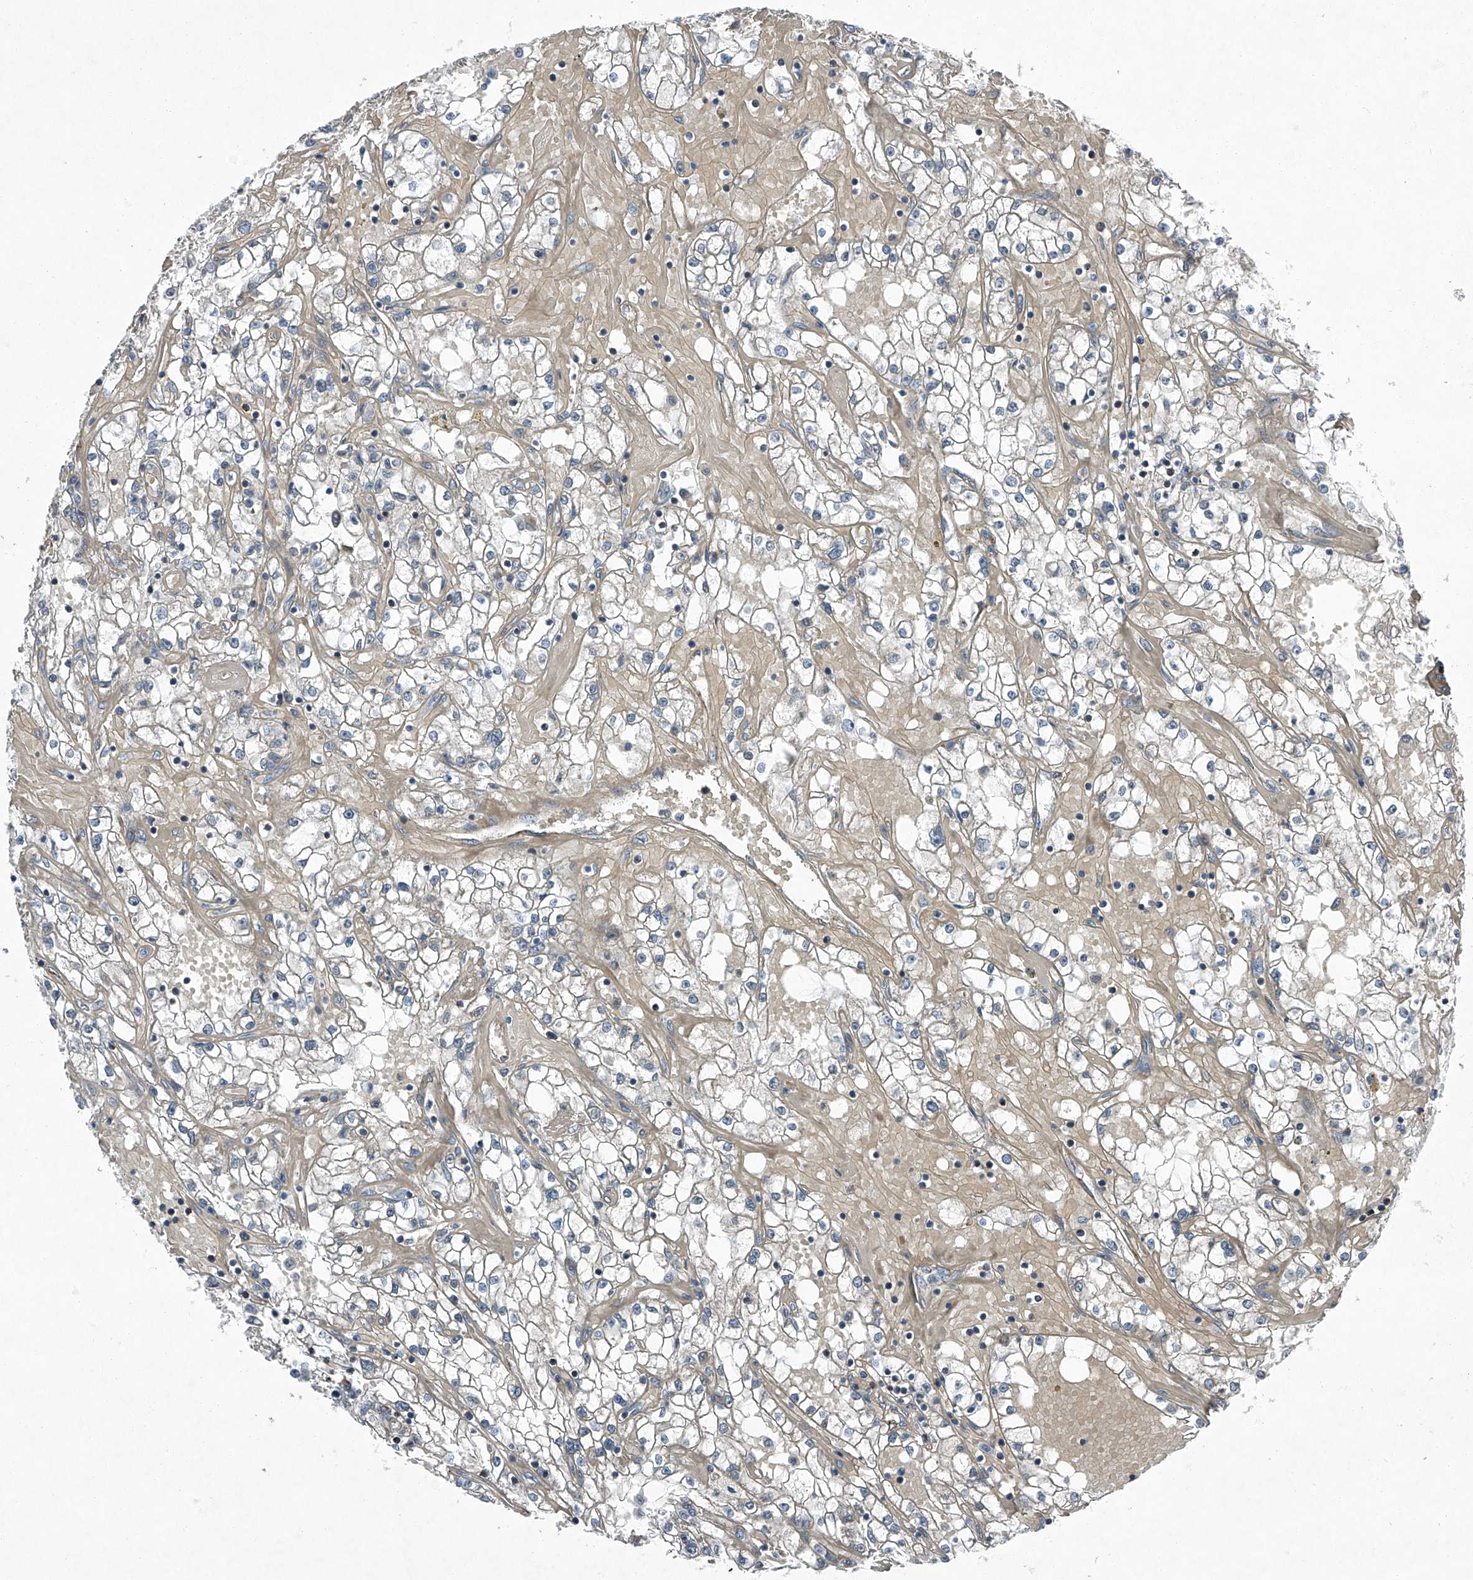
{"staining": {"intensity": "negative", "quantity": "none", "location": "none"}, "tissue": "renal cancer", "cell_type": "Tumor cells", "image_type": "cancer", "snomed": [{"axis": "morphology", "description": "Adenocarcinoma, NOS"}, {"axis": "topography", "description": "Kidney"}], "caption": "Immunohistochemical staining of renal cancer (adenocarcinoma) shows no significant expression in tumor cells. (DAB IHC visualized using brightfield microscopy, high magnification).", "gene": "CHRNA7", "patient": {"sex": "male", "age": 56}}